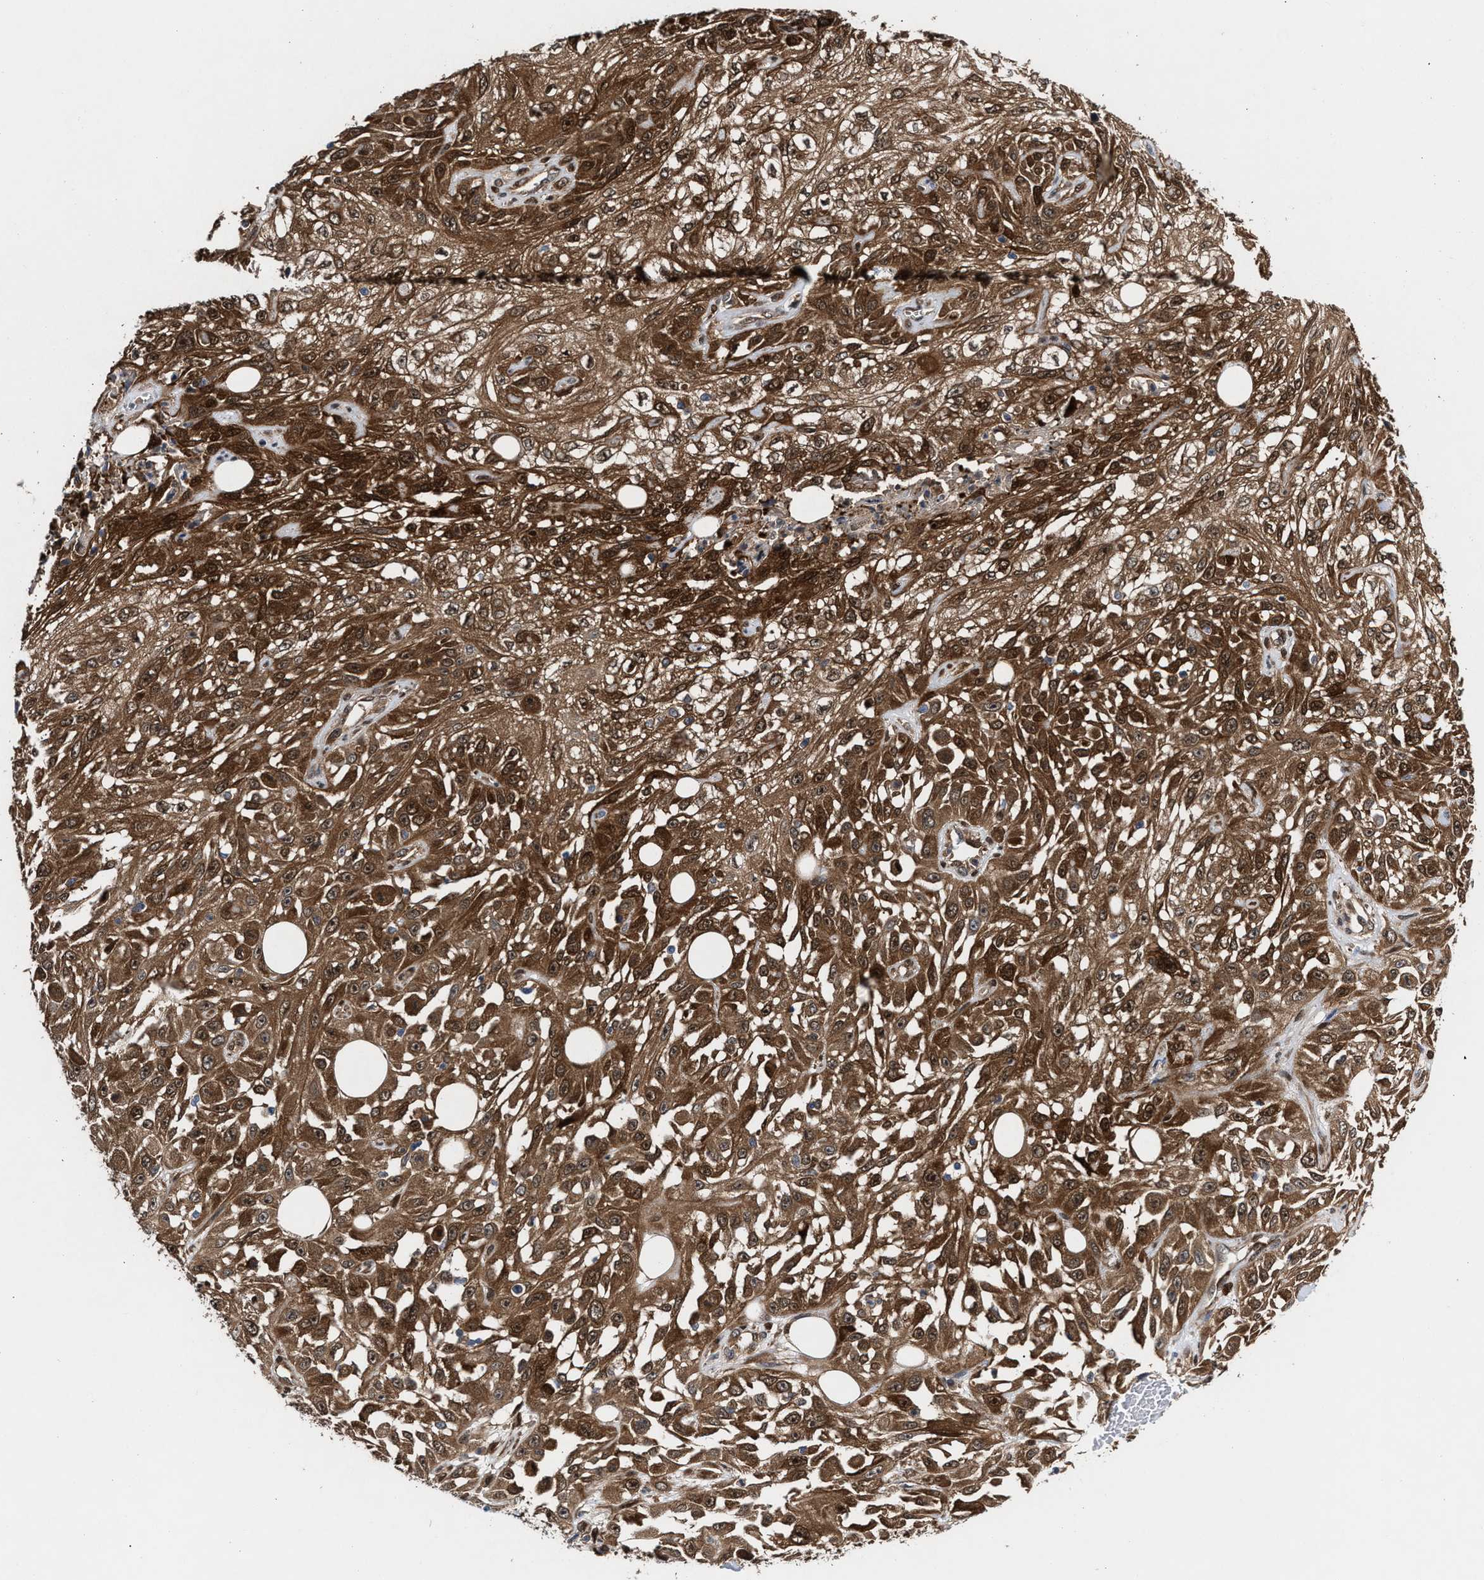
{"staining": {"intensity": "strong", "quantity": ">75%", "location": "cytoplasmic/membranous,nuclear"}, "tissue": "skin cancer", "cell_type": "Tumor cells", "image_type": "cancer", "snomed": [{"axis": "morphology", "description": "Squamous cell carcinoma, NOS"}, {"axis": "morphology", "description": "Squamous cell carcinoma, metastatic, NOS"}, {"axis": "topography", "description": "Skin"}, {"axis": "topography", "description": "Lymph node"}], "caption": "Skin cancer stained with a brown dye reveals strong cytoplasmic/membranous and nuclear positive staining in about >75% of tumor cells.", "gene": "TP53I3", "patient": {"sex": "male", "age": 75}}